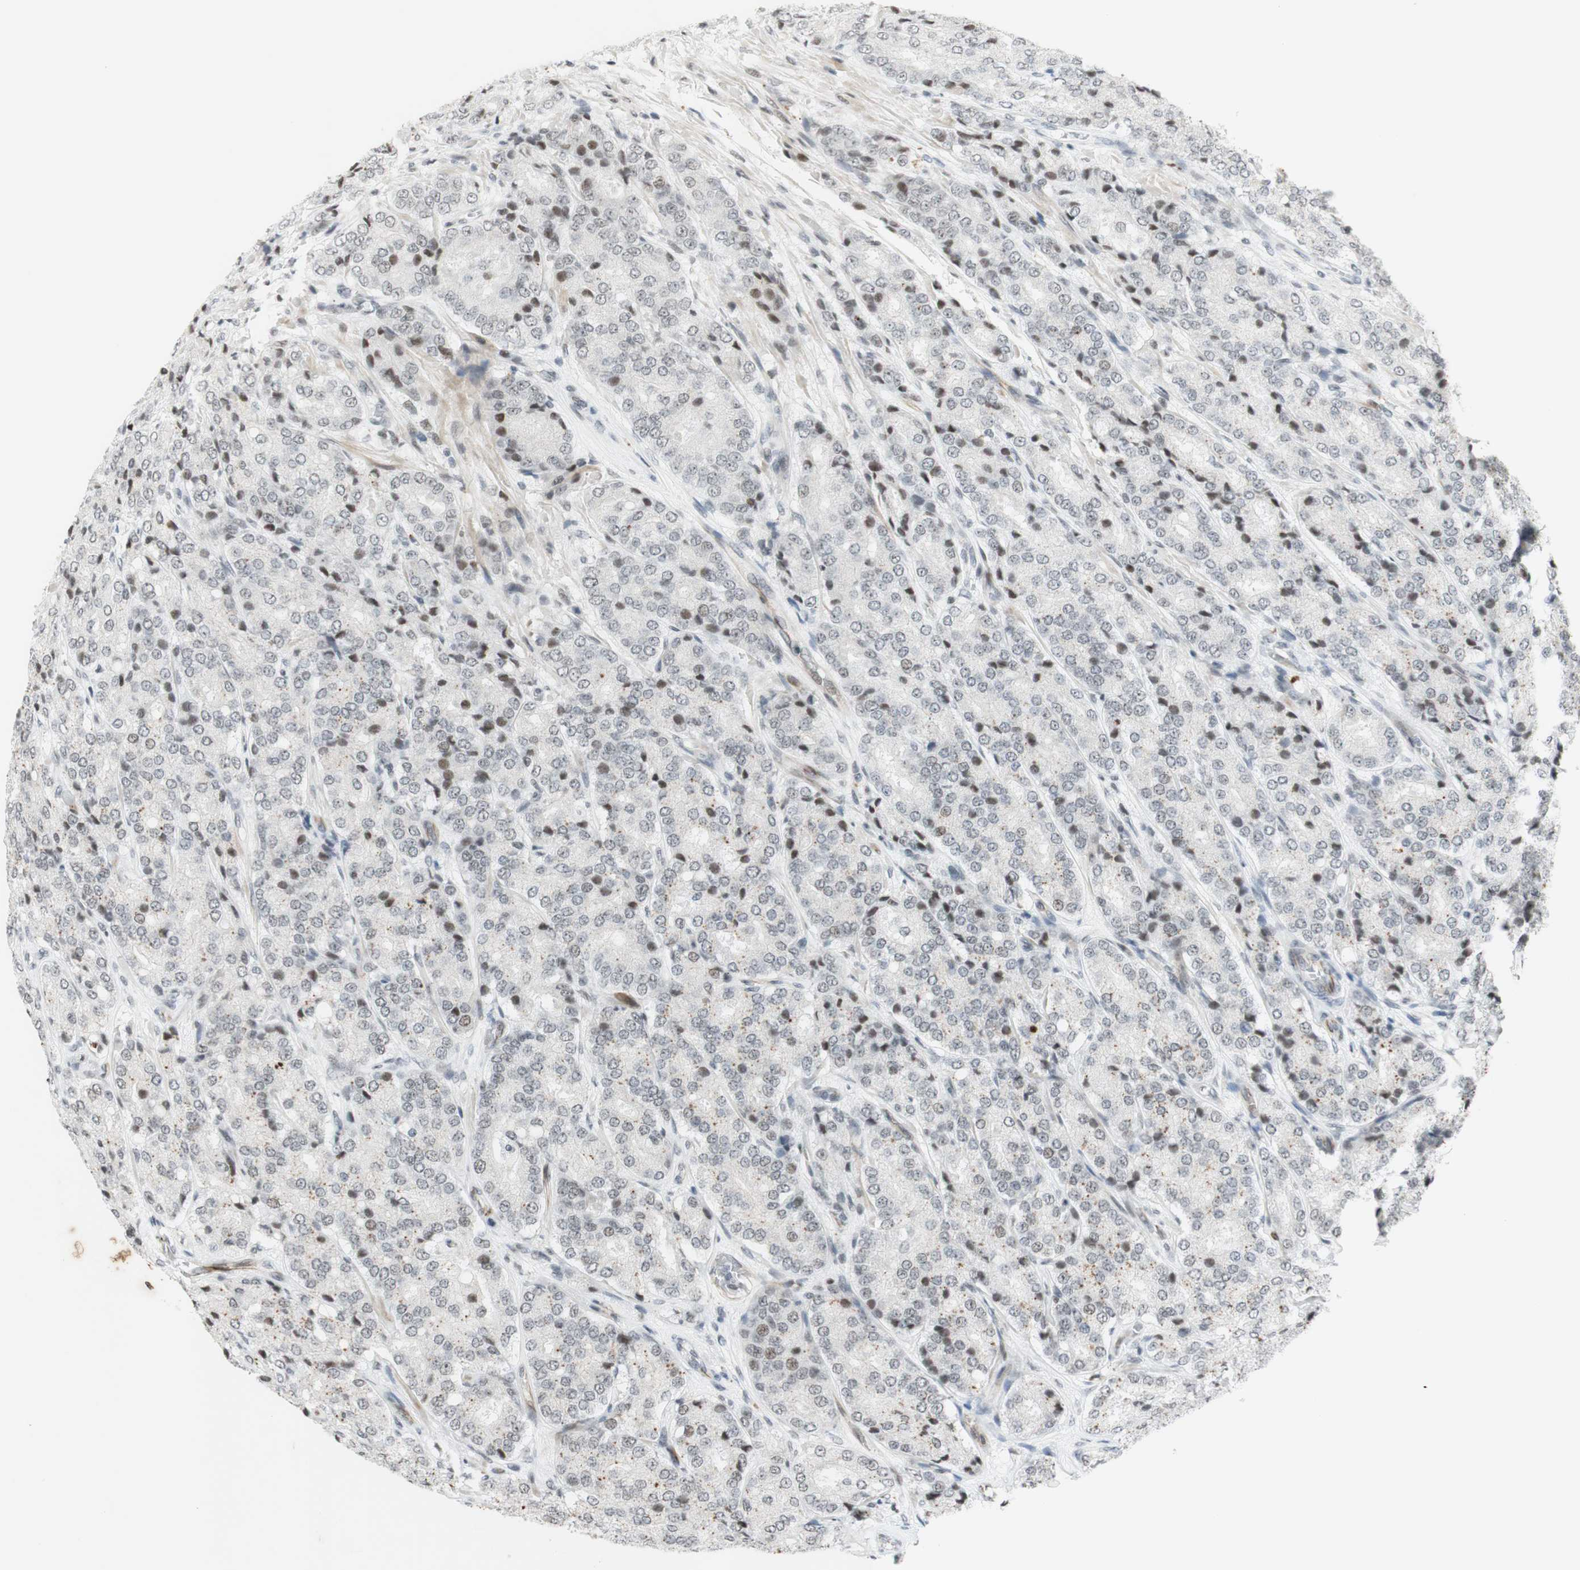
{"staining": {"intensity": "moderate", "quantity": ">75%", "location": "nuclear"}, "tissue": "prostate cancer", "cell_type": "Tumor cells", "image_type": "cancer", "snomed": [{"axis": "morphology", "description": "Adenocarcinoma, High grade"}, {"axis": "topography", "description": "Prostate"}], "caption": "IHC staining of prostate high-grade adenocarcinoma, which displays medium levels of moderate nuclear staining in about >75% of tumor cells indicating moderate nuclear protein staining. The staining was performed using DAB (3,3'-diaminobenzidine) (brown) for protein detection and nuclei were counterstained in hematoxylin (blue).", "gene": "IRF1", "patient": {"sex": "male", "age": 65}}